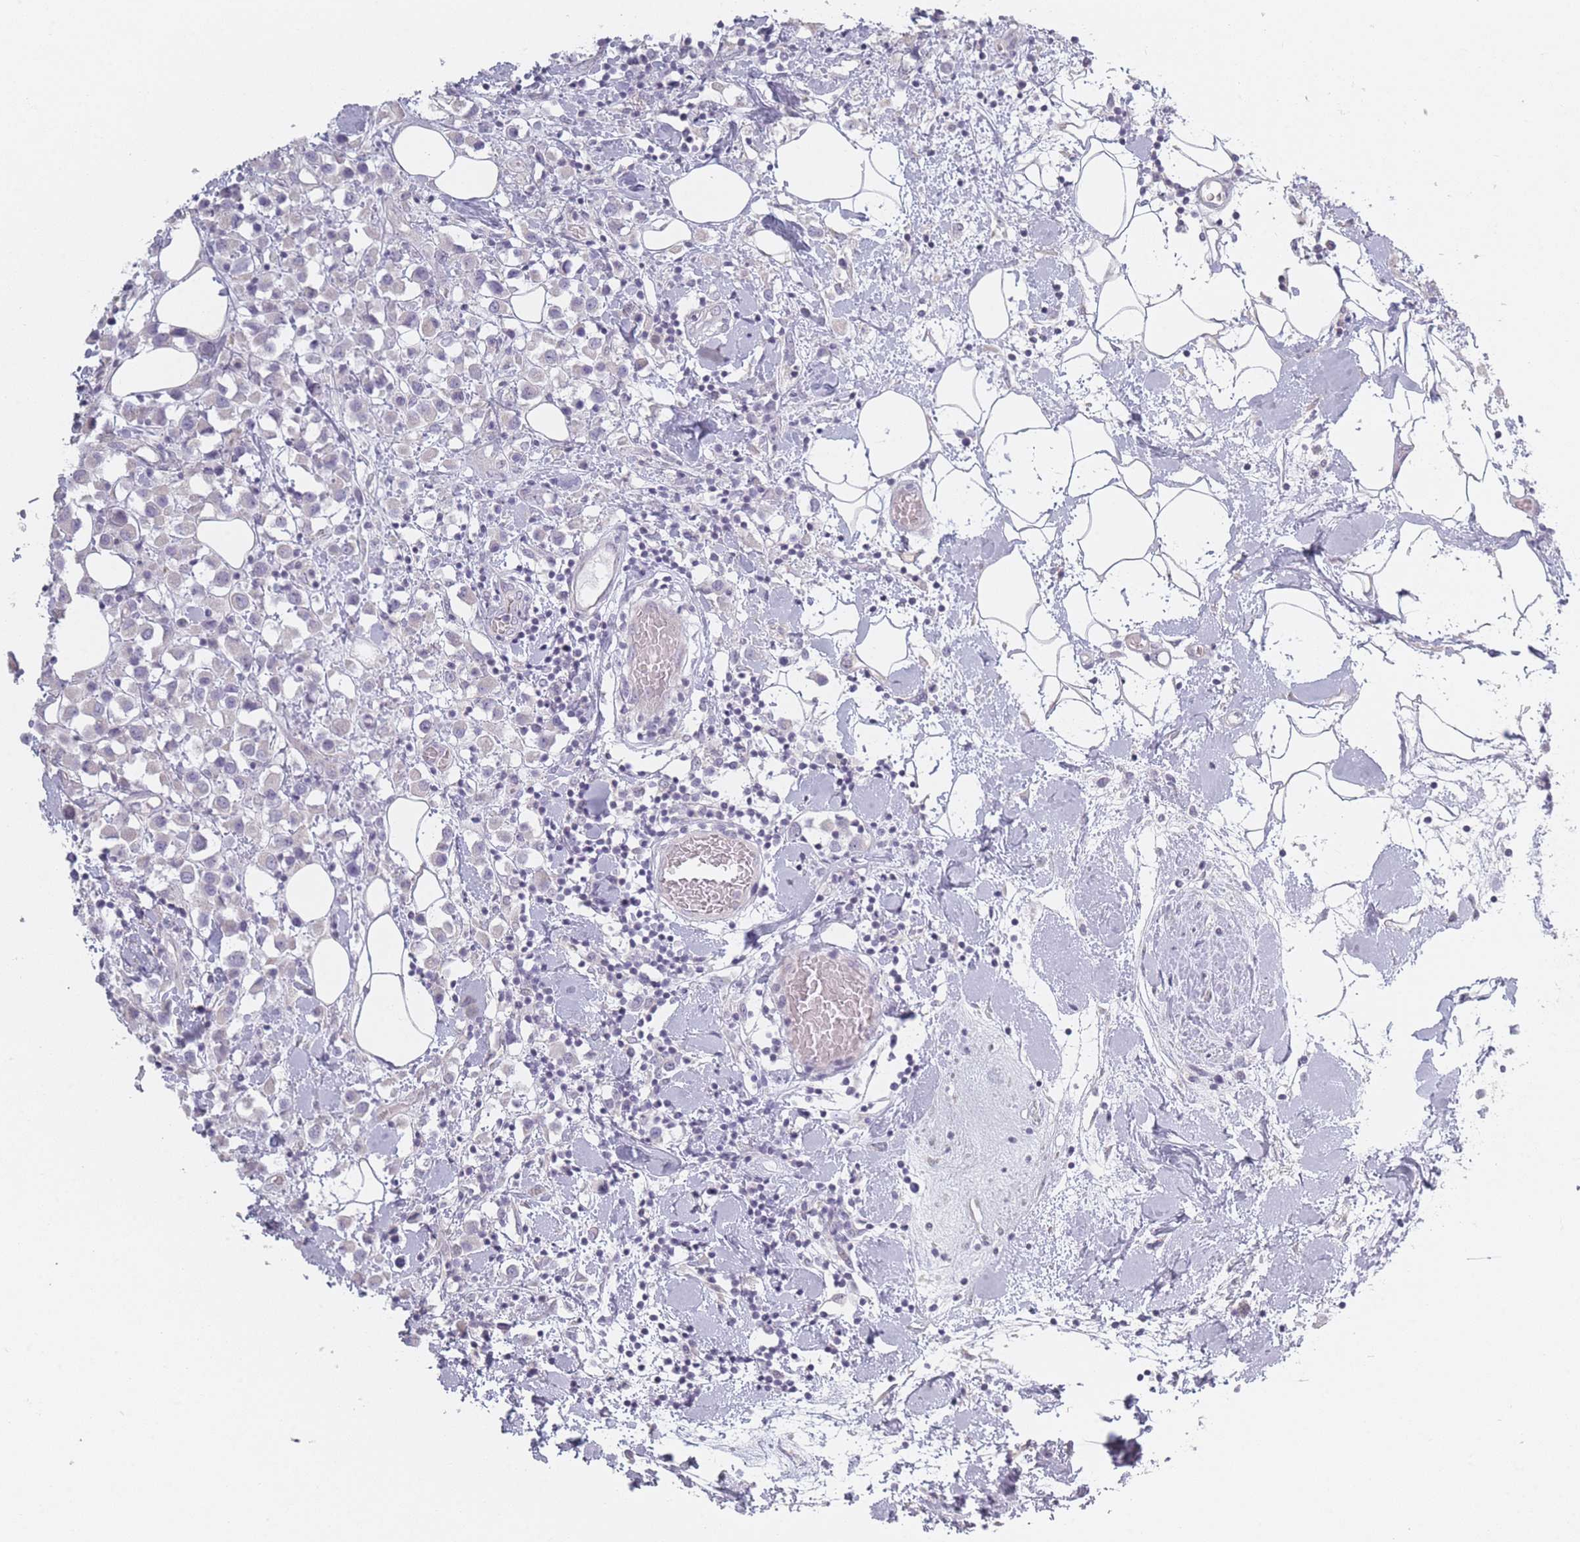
{"staining": {"intensity": "negative", "quantity": "none", "location": "none"}, "tissue": "breast cancer", "cell_type": "Tumor cells", "image_type": "cancer", "snomed": [{"axis": "morphology", "description": "Duct carcinoma"}, {"axis": "topography", "description": "Breast"}], "caption": "Protein analysis of invasive ductal carcinoma (breast) shows no significant expression in tumor cells. The staining is performed using DAB brown chromogen with nuclei counter-stained in using hematoxylin.", "gene": "RASL10B", "patient": {"sex": "female", "age": 61}}